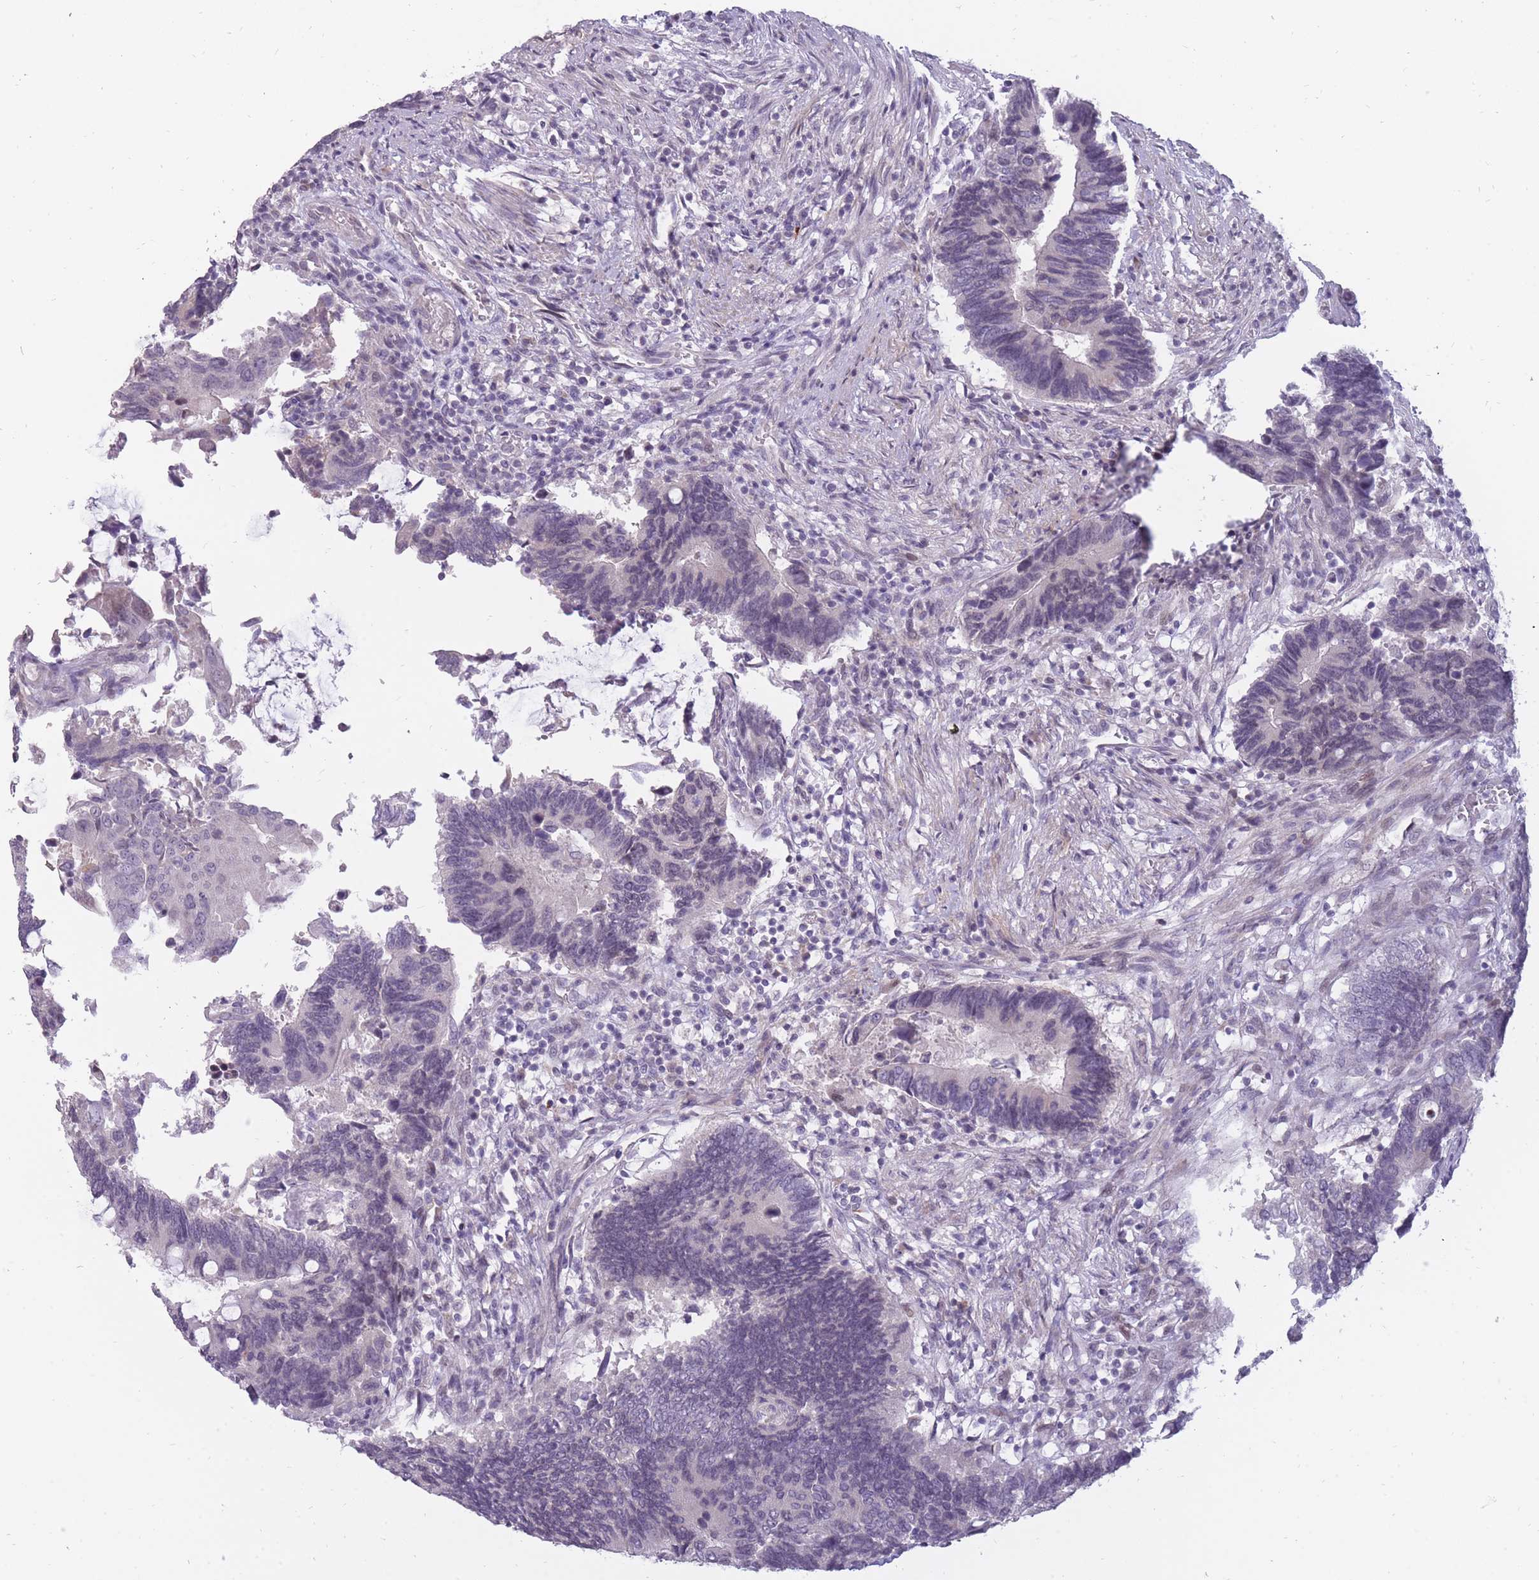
{"staining": {"intensity": "negative", "quantity": "none", "location": "none"}, "tissue": "colorectal cancer", "cell_type": "Tumor cells", "image_type": "cancer", "snomed": [{"axis": "morphology", "description": "Adenocarcinoma, NOS"}, {"axis": "topography", "description": "Colon"}], "caption": "Immunohistochemistry (IHC) histopathology image of human colorectal cancer (adenocarcinoma) stained for a protein (brown), which demonstrates no expression in tumor cells.", "gene": "POMZP3", "patient": {"sex": "male", "age": 87}}